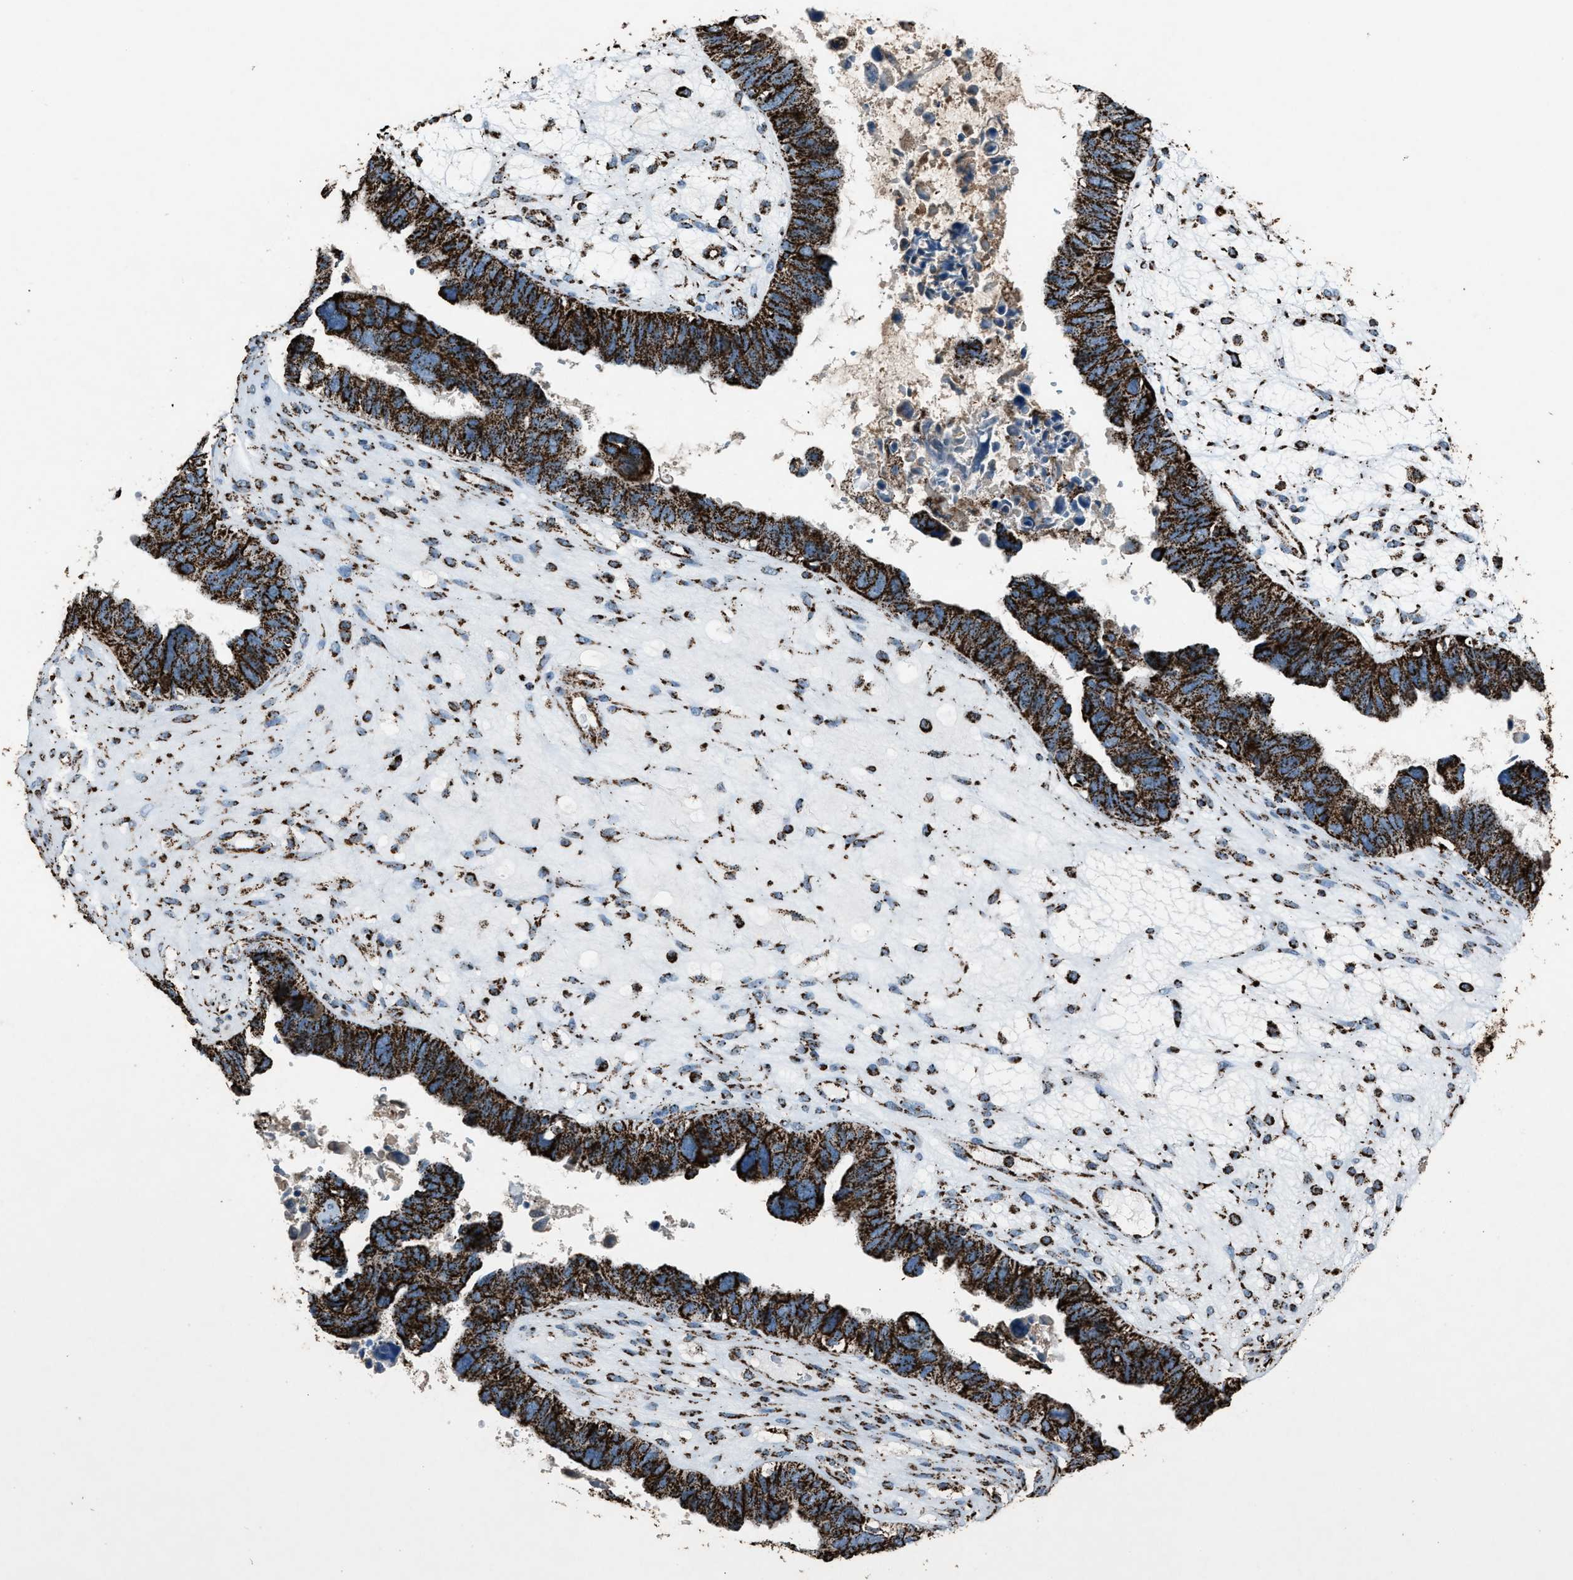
{"staining": {"intensity": "strong", "quantity": ">75%", "location": "cytoplasmic/membranous"}, "tissue": "ovarian cancer", "cell_type": "Tumor cells", "image_type": "cancer", "snomed": [{"axis": "morphology", "description": "Cystadenocarcinoma, serous, NOS"}, {"axis": "topography", "description": "Ovary"}], "caption": "The histopathology image reveals immunohistochemical staining of ovarian serous cystadenocarcinoma. There is strong cytoplasmic/membranous positivity is appreciated in about >75% of tumor cells.", "gene": "MDH2", "patient": {"sex": "female", "age": 79}}